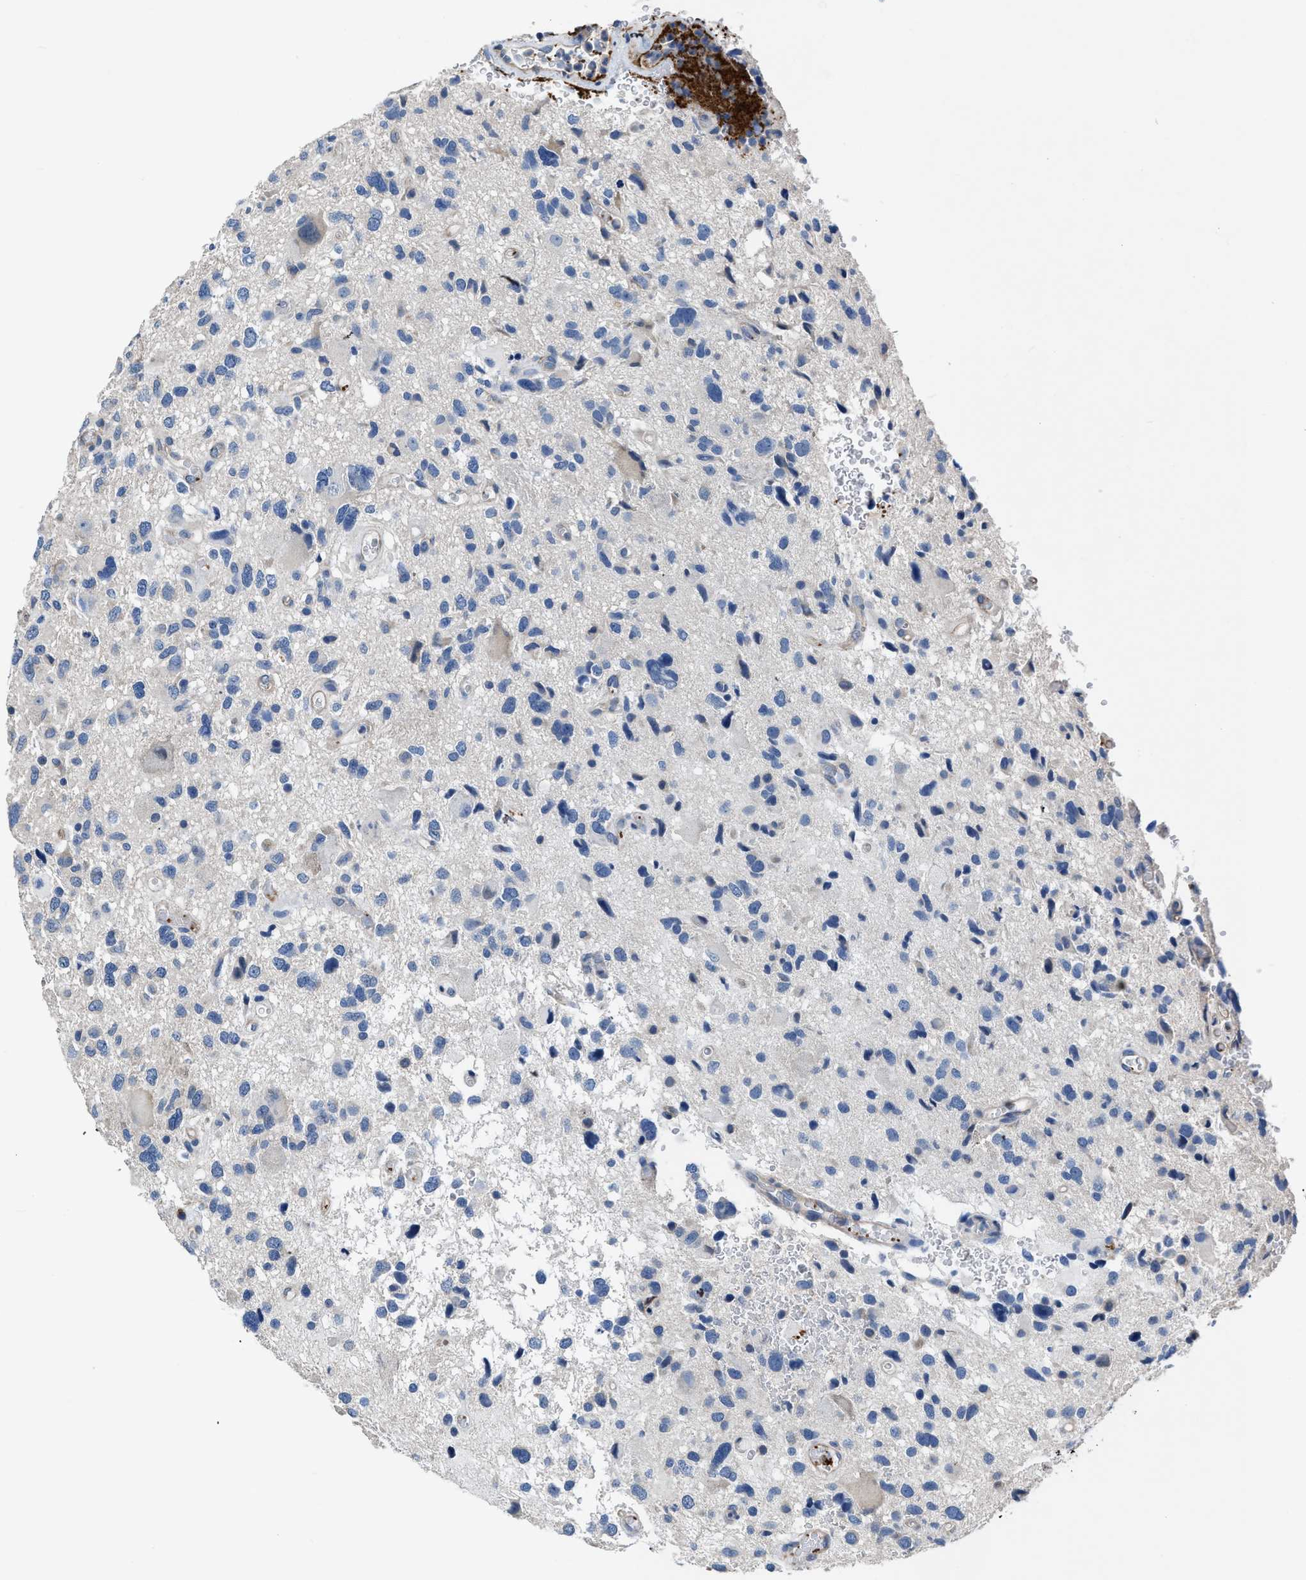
{"staining": {"intensity": "weak", "quantity": "<25%", "location": "cytoplasmic/membranous"}, "tissue": "glioma", "cell_type": "Tumor cells", "image_type": "cancer", "snomed": [{"axis": "morphology", "description": "Glioma, malignant, High grade"}, {"axis": "topography", "description": "Brain"}], "caption": "This histopathology image is of malignant glioma (high-grade) stained with immunohistochemistry (IHC) to label a protein in brown with the nuclei are counter-stained blue. There is no expression in tumor cells.", "gene": "C22orf42", "patient": {"sex": "male", "age": 33}}